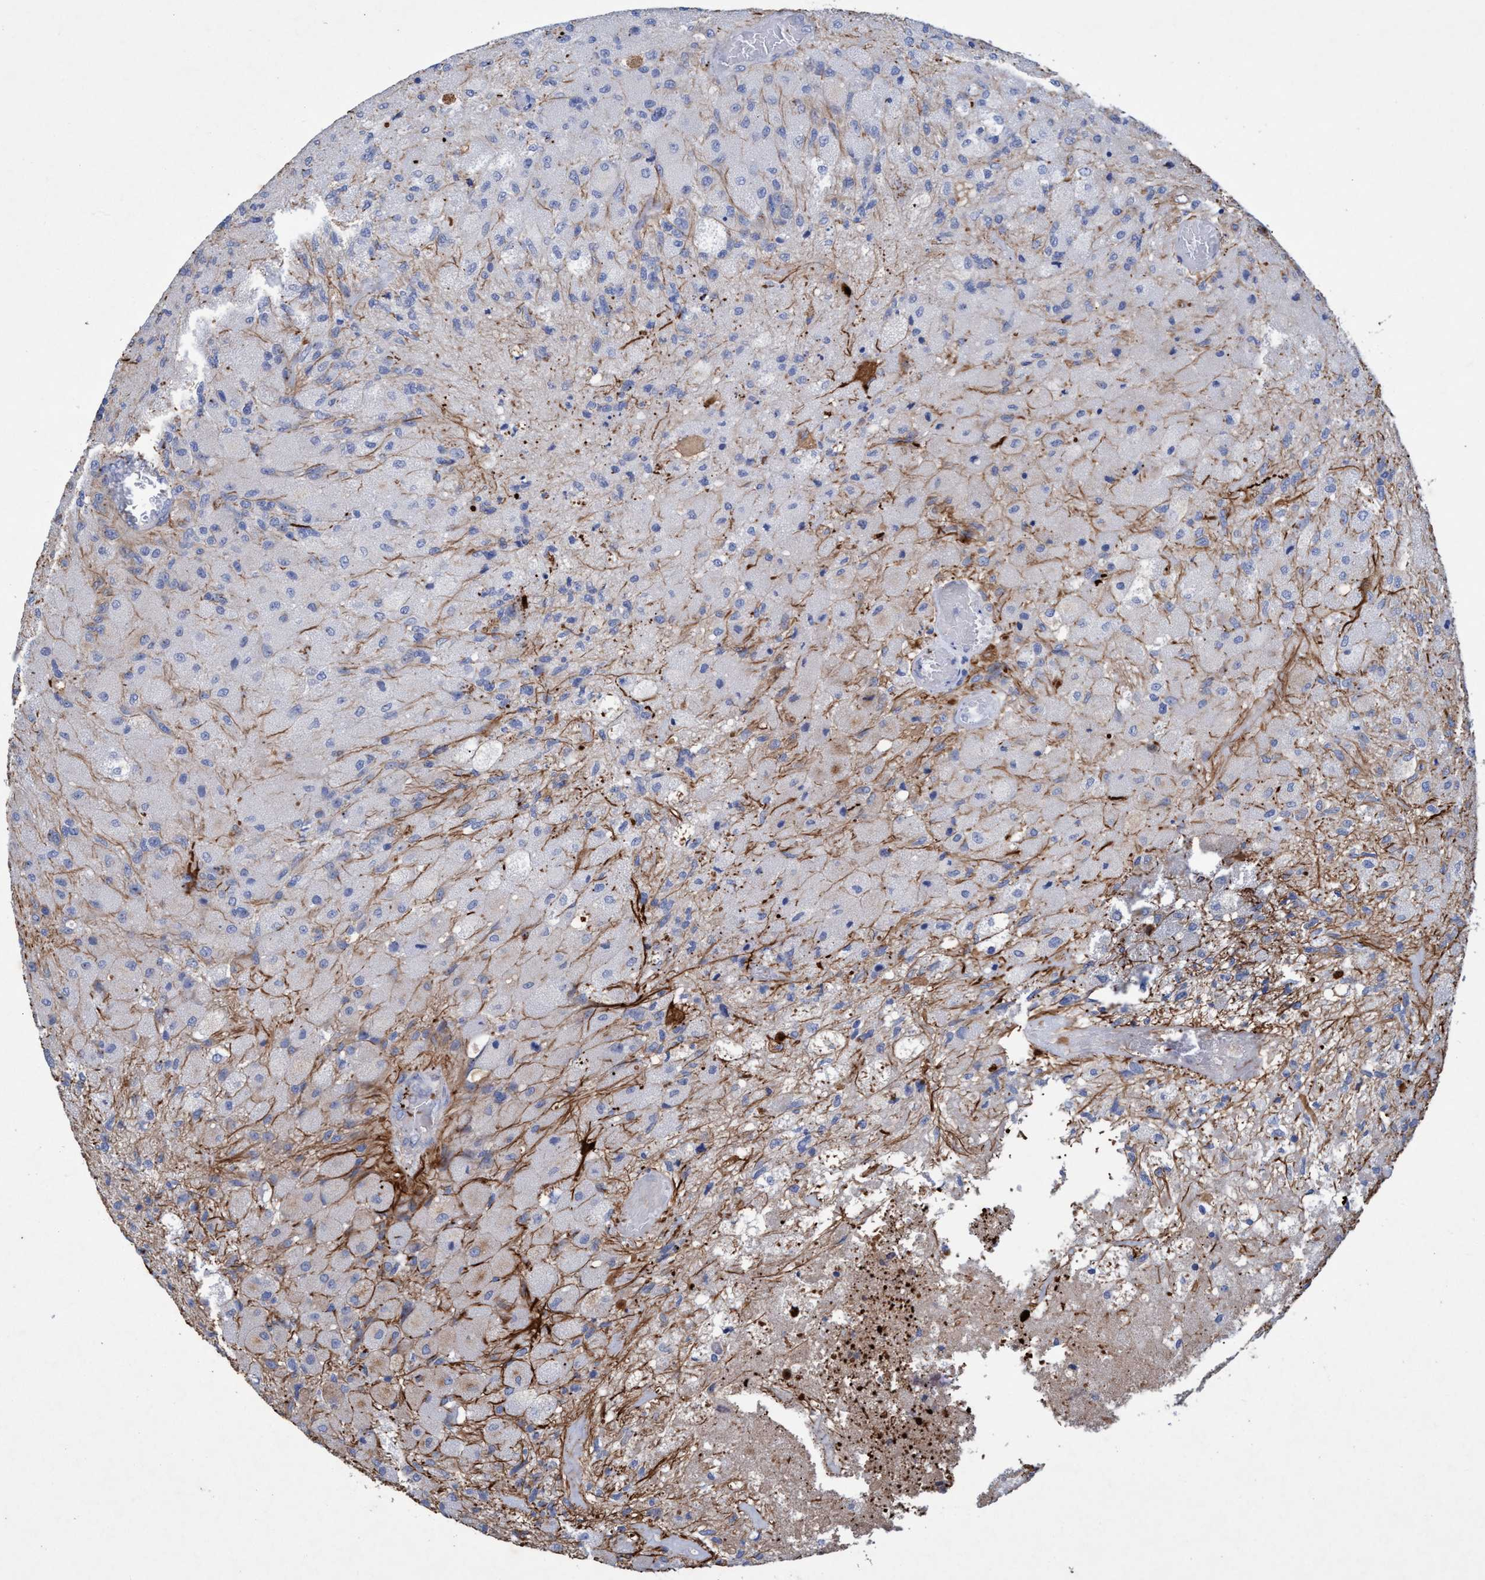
{"staining": {"intensity": "negative", "quantity": "none", "location": "none"}, "tissue": "glioma", "cell_type": "Tumor cells", "image_type": "cancer", "snomed": [{"axis": "morphology", "description": "Normal tissue, NOS"}, {"axis": "morphology", "description": "Glioma, malignant, High grade"}, {"axis": "topography", "description": "Cerebral cortex"}], "caption": "This is a photomicrograph of IHC staining of high-grade glioma (malignant), which shows no expression in tumor cells.", "gene": "GULP1", "patient": {"sex": "male", "age": 77}}